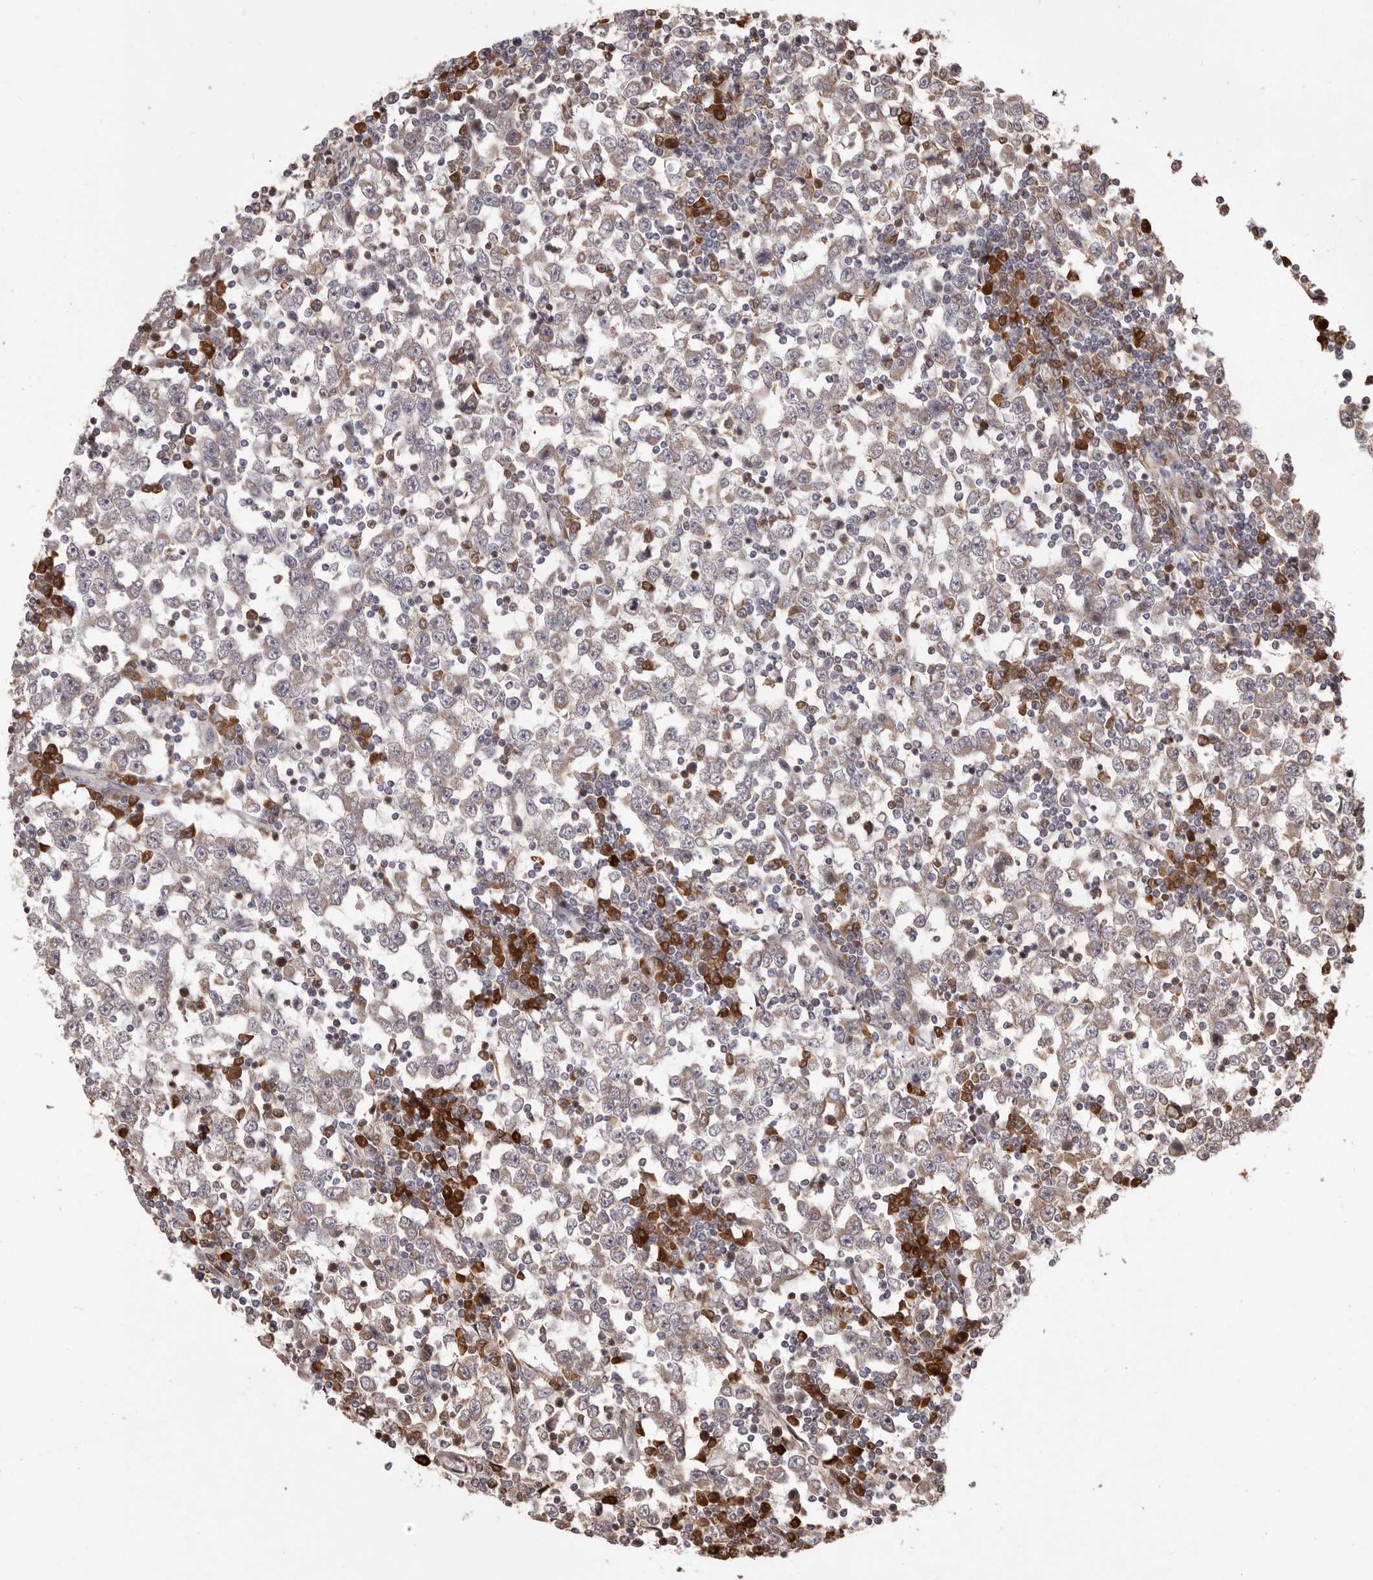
{"staining": {"intensity": "weak", "quantity": ">75%", "location": "cytoplasmic/membranous"}, "tissue": "testis cancer", "cell_type": "Tumor cells", "image_type": "cancer", "snomed": [{"axis": "morphology", "description": "Seminoma, NOS"}, {"axis": "topography", "description": "Testis"}], "caption": "Immunohistochemistry (DAB (3,3'-diaminobenzidine)) staining of testis seminoma shows weak cytoplasmic/membranous protein expression in approximately >75% of tumor cells. The staining is performed using DAB (3,3'-diaminobenzidine) brown chromogen to label protein expression. The nuclei are counter-stained blue using hematoxylin.", "gene": "GFOD1", "patient": {"sex": "male", "age": 65}}